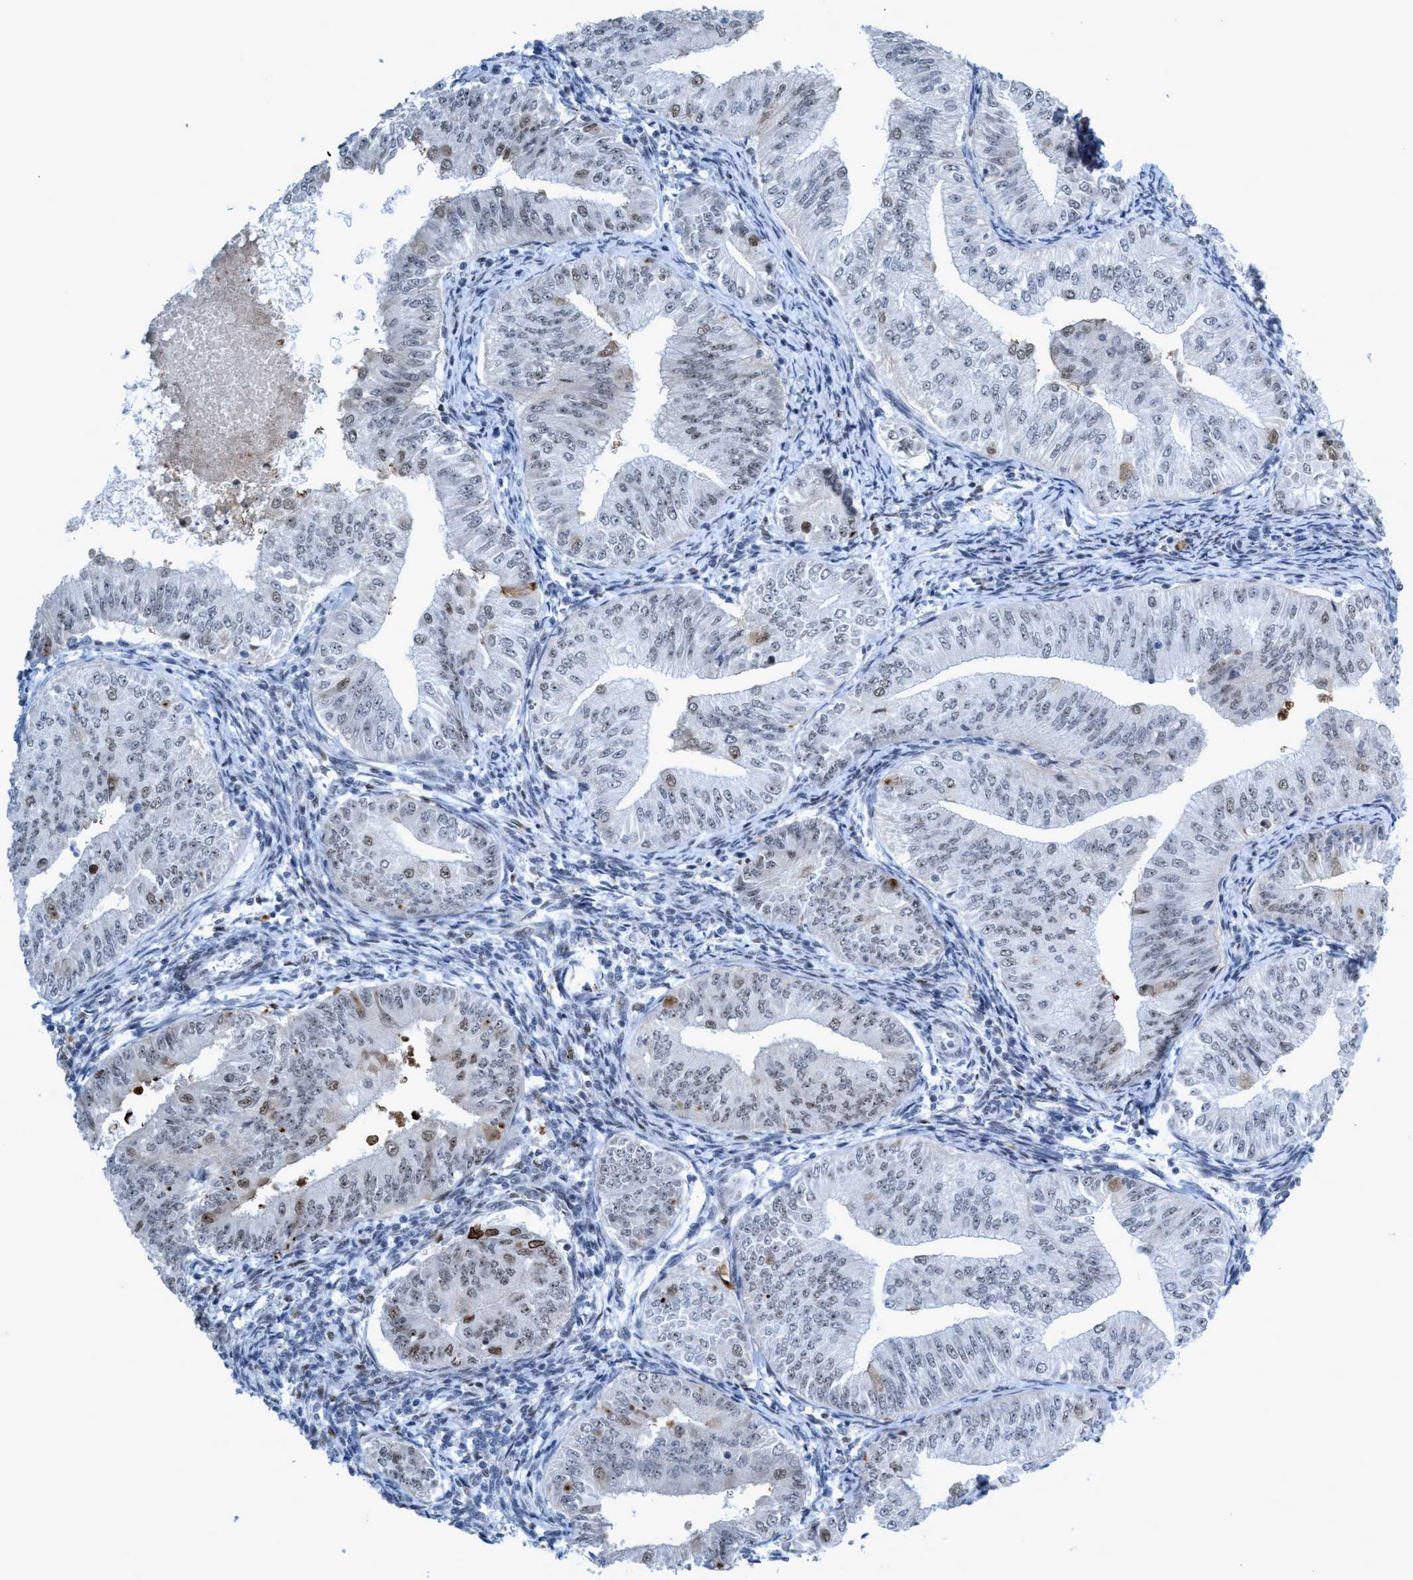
{"staining": {"intensity": "negative", "quantity": "none", "location": "none"}, "tissue": "endometrial cancer", "cell_type": "Tumor cells", "image_type": "cancer", "snomed": [{"axis": "morphology", "description": "Normal tissue, NOS"}, {"axis": "morphology", "description": "Adenocarcinoma, NOS"}, {"axis": "topography", "description": "Endometrium"}], "caption": "Immunohistochemistry (IHC) of endometrial adenocarcinoma demonstrates no staining in tumor cells.", "gene": "CWC27", "patient": {"sex": "female", "age": 53}}